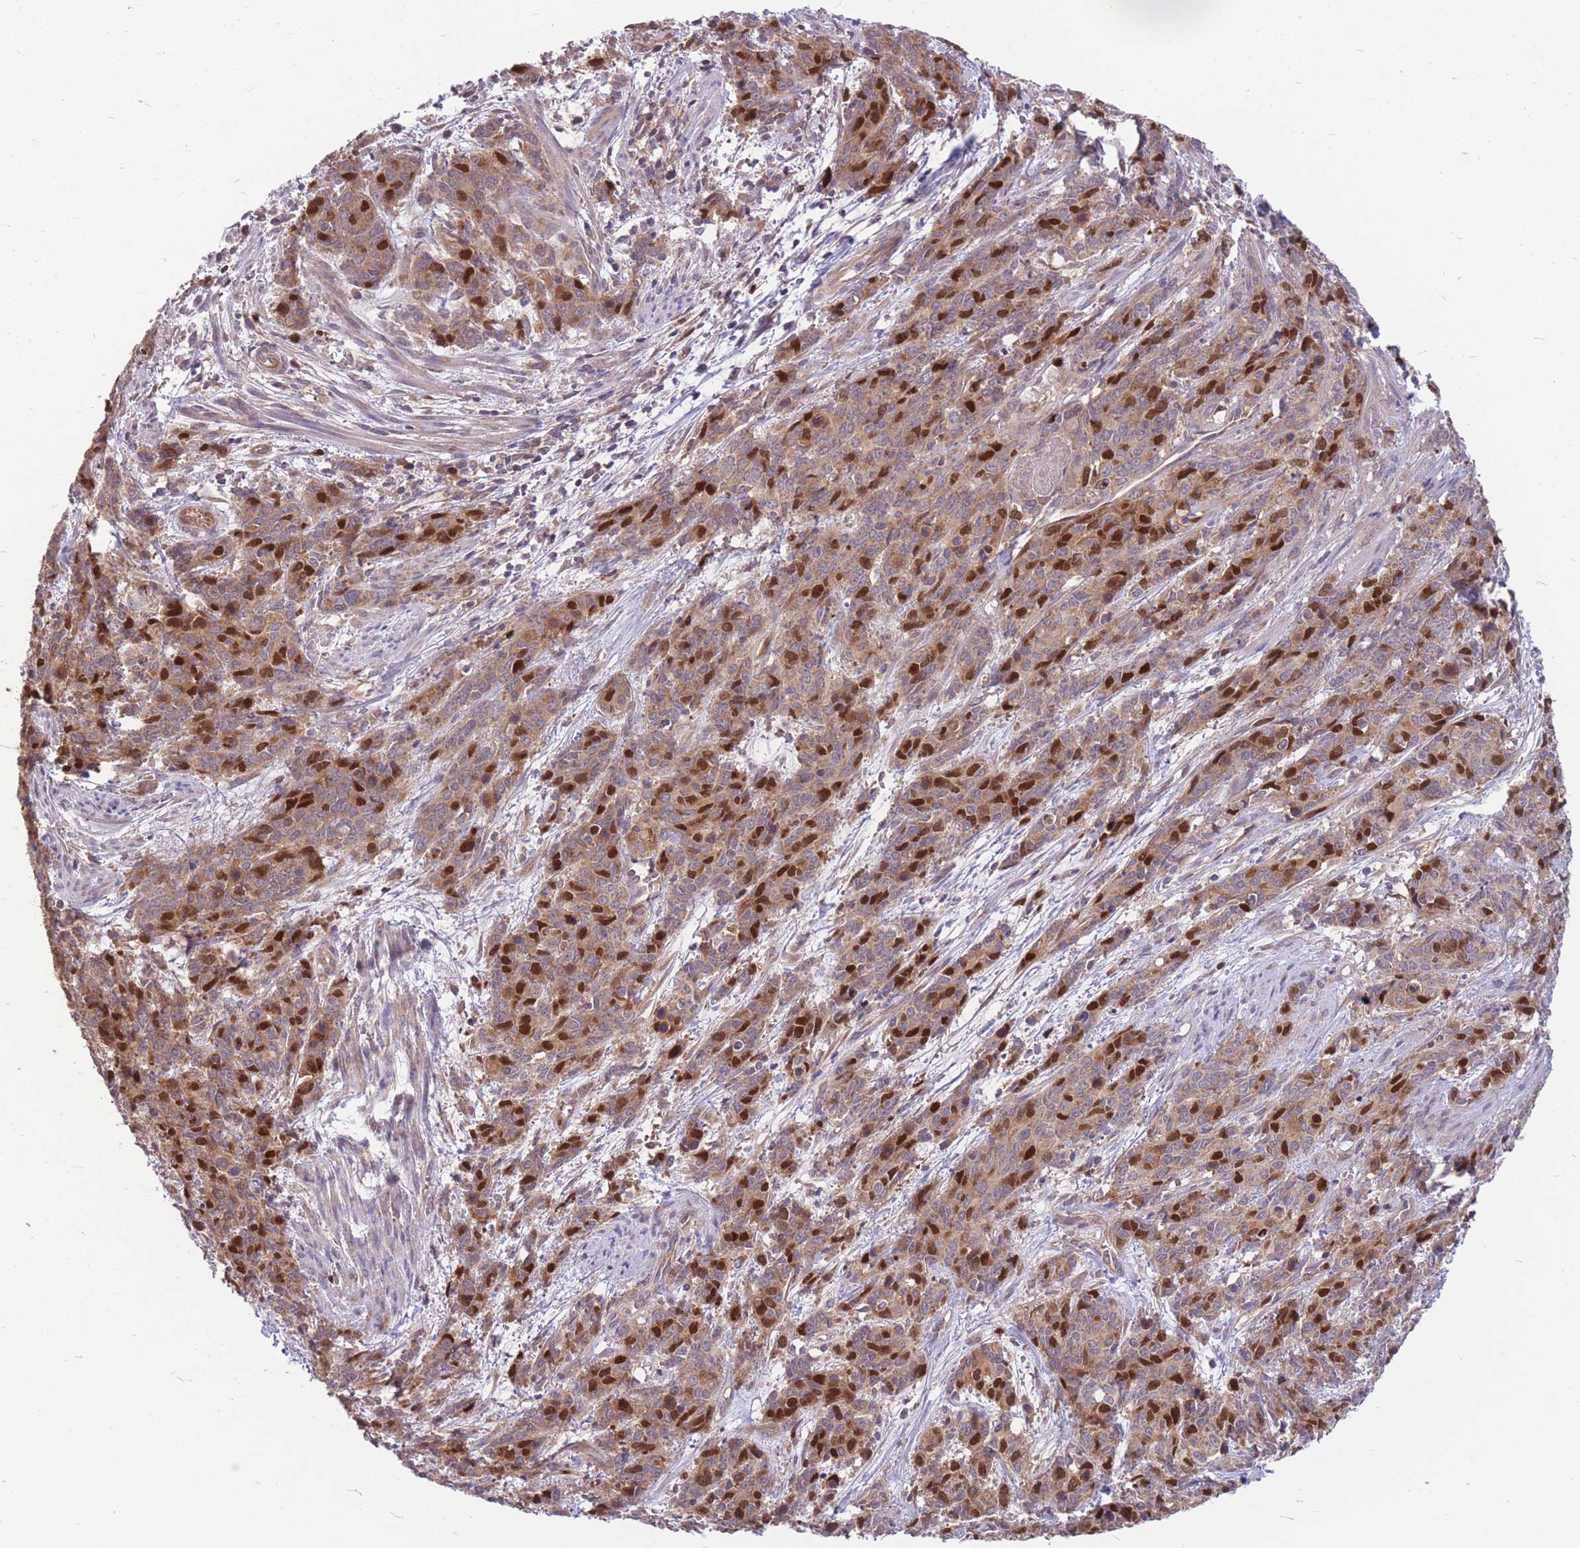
{"staining": {"intensity": "strong", "quantity": "25%-75%", "location": "cytoplasmic/membranous,nuclear"}, "tissue": "cervical cancer", "cell_type": "Tumor cells", "image_type": "cancer", "snomed": [{"axis": "morphology", "description": "Squamous cell carcinoma, NOS"}, {"axis": "topography", "description": "Cervix"}], "caption": "Cervical cancer (squamous cell carcinoma) stained with immunohistochemistry displays strong cytoplasmic/membranous and nuclear staining in about 25%-75% of tumor cells.", "gene": "GMNN", "patient": {"sex": "female", "age": 60}}